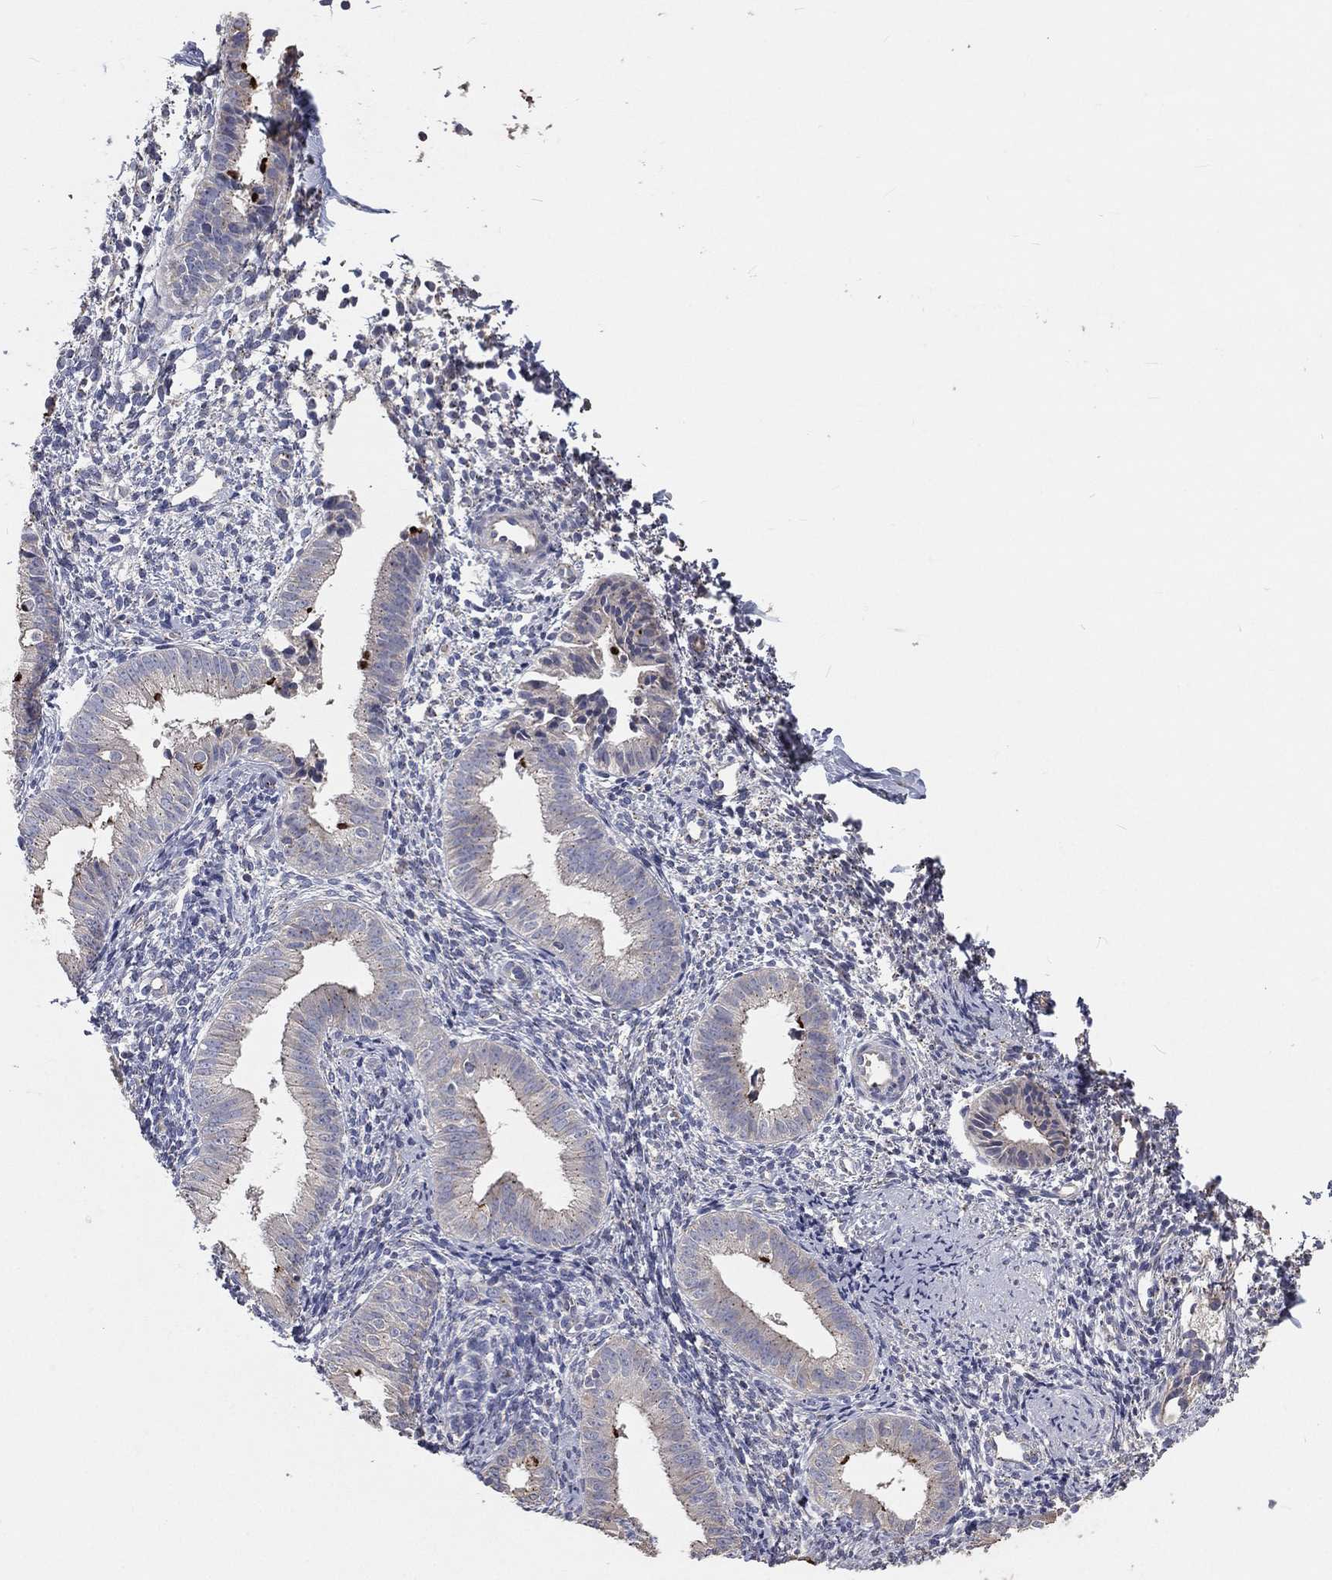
{"staining": {"intensity": "negative", "quantity": "none", "location": "none"}, "tissue": "endometrium", "cell_type": "Cells in endometrial stroma", "image_type": "normal", "snomed": [{"axis": "morphology", "description": "Normal tissue, NOS"}, {"axis": "topography", "description": "Endometrium"}], "caption": "This is a photomicrograph of immunohistochemistry (IHC) staining of normal endometrium, which shows no staining in cells in endometrial stroma. (Brightfield microscopy of DAB IHC at high magnification).", "gene": "CROCC", "patient": {"sex": "female", "age": 47}}